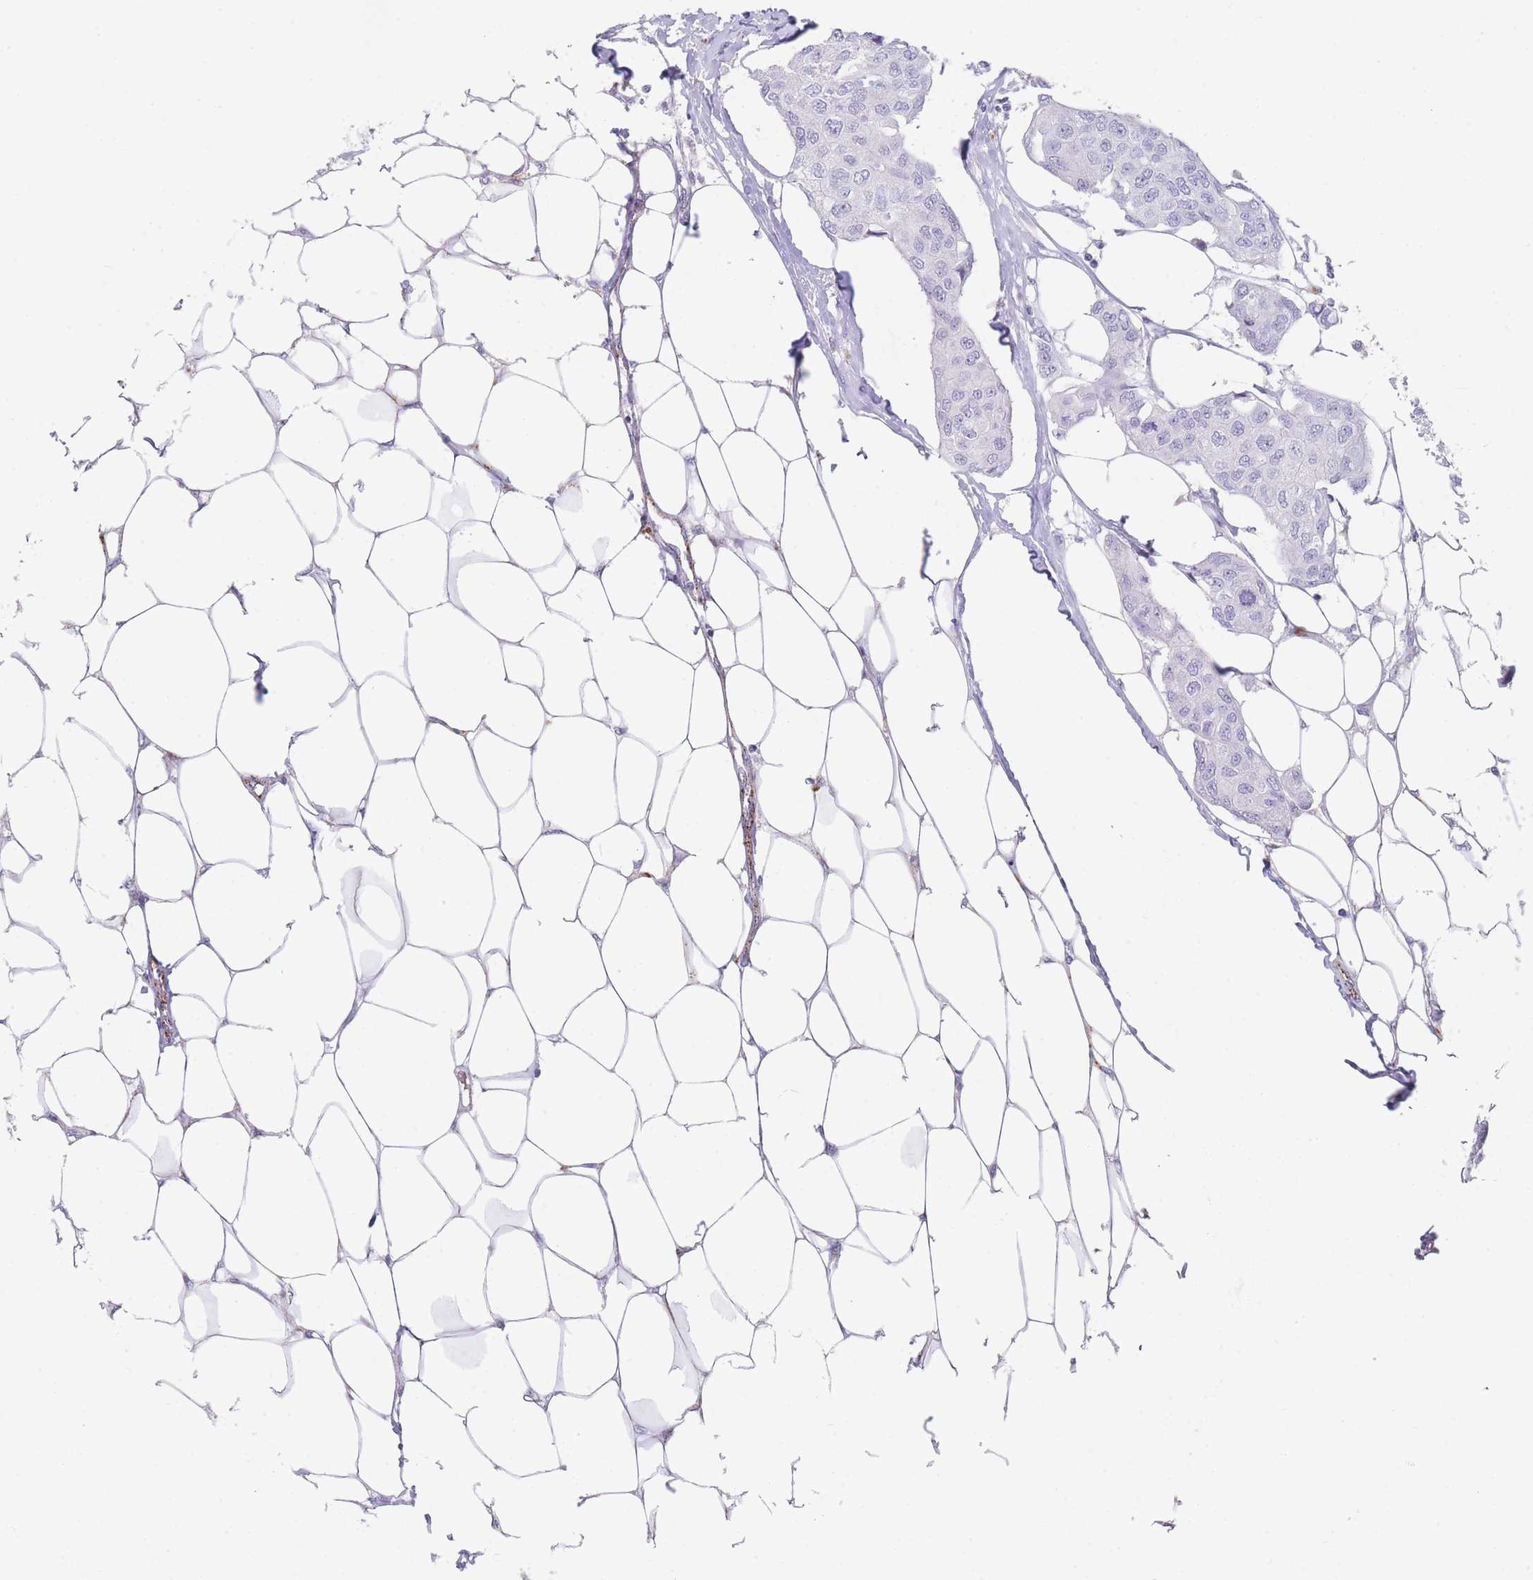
{"staining": {"intensity": "negative", "quantity": "none", "location": "none"}, "tissue": "breast cancer", "cell_type": "Tumor cells", "image_type": "cancer", "snomed": [{"axis": "morphology", "description": "Duct carcinoma"}, {"axis": "topography", "description": "Breast"}, {"axis": "topography", "description": "Lymph node"}], "caption": "Protein analysis of breast cancer (infiltrating ductal carcinoma) reveals no significant positivity in tumor cells.", "gene": "RHO", "patient": {"sex": "female", "age": 80}}